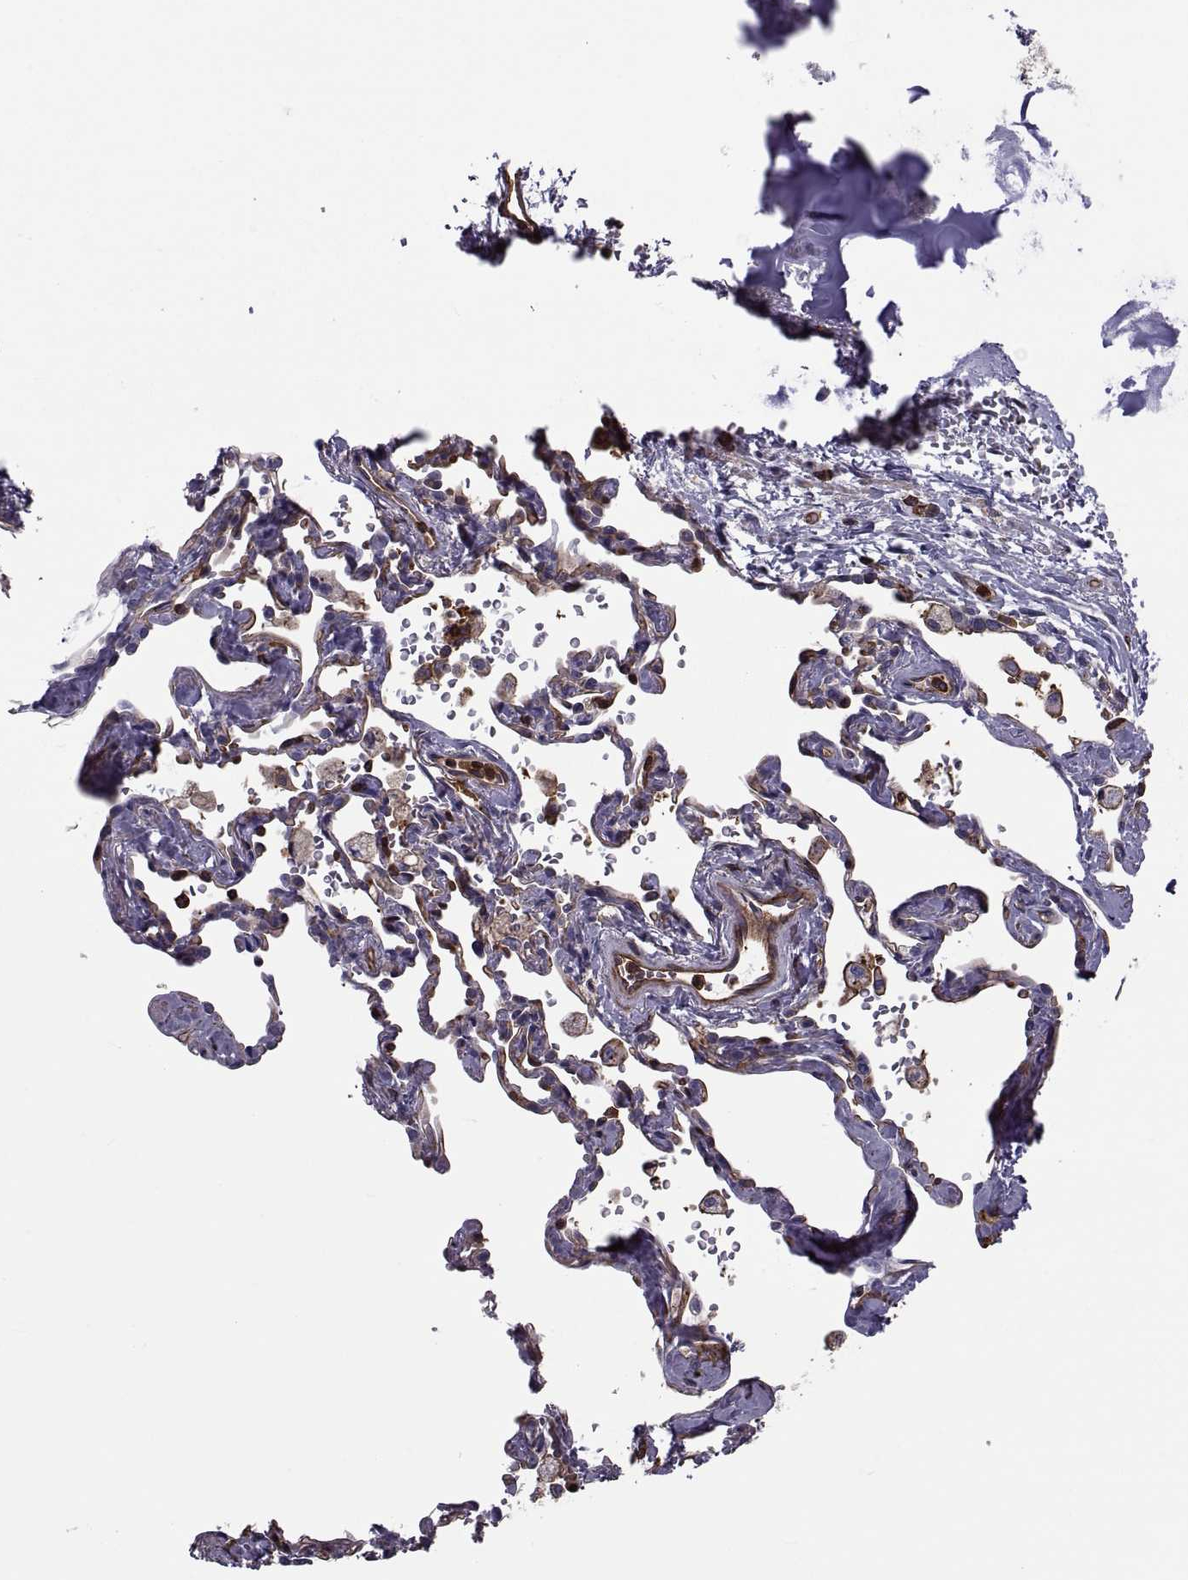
{"staining": {"intensity": "negative", "quantity": "none", "location": "none"}, "tissue": "bronchus", "cell_type": "Respiratory epithelial cells", "image_type": "normal", "snomed": [{"axis": "morphology", "description": "Normal tissue, NOS"}, {"axis": "topography", "description": "Bronchus"}, {"axis": "topography", "description": "Lung"}], "caption": "Histopathology image shows no protein positivity in respiratory epithelial cells of benign bronchus. (DAB immunohistochemistry with hematoxylin counter stain).", "gene": "MYH9", "patient": {"sex": "female", "age": 57}}